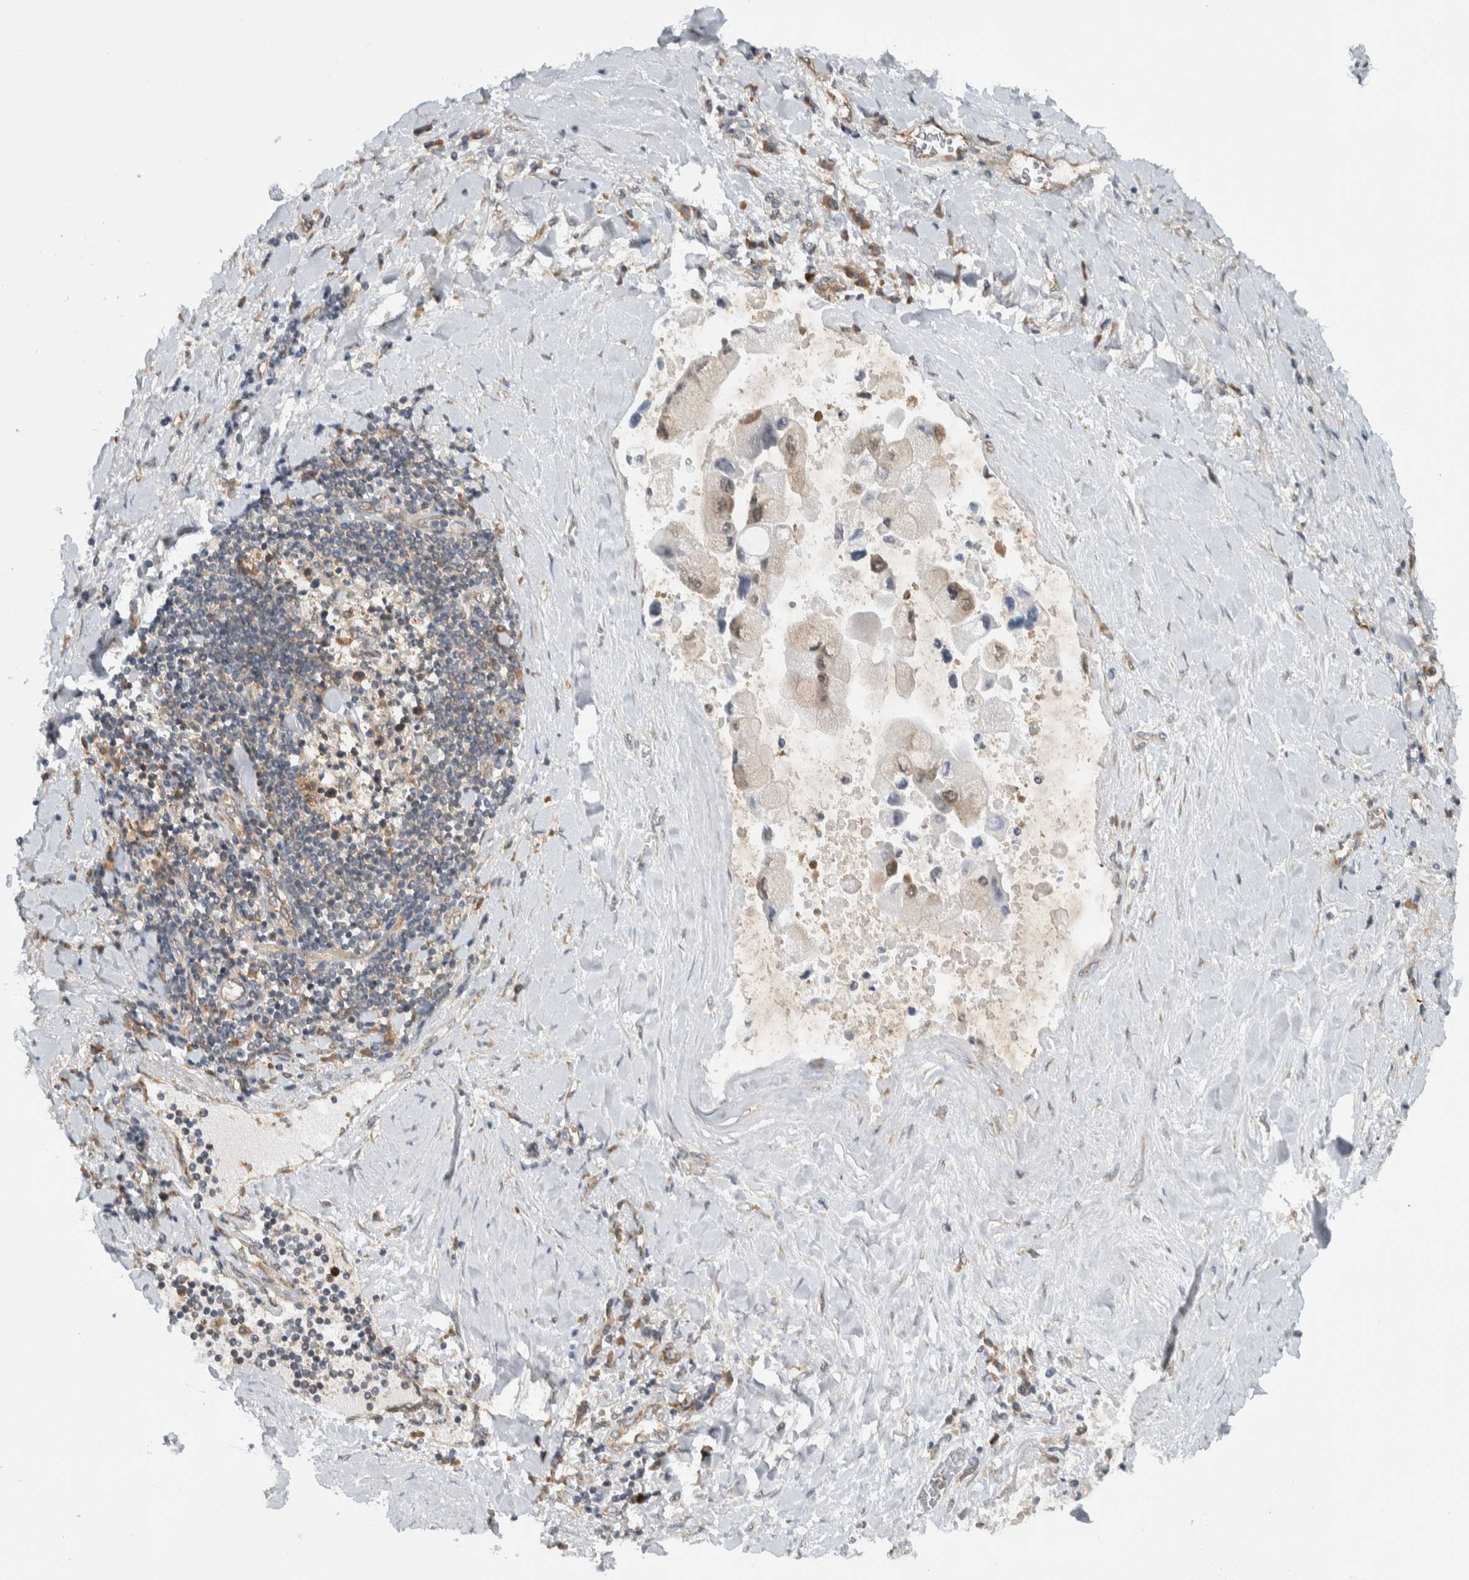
{"staining": {"intensity": "weak", "quantity": "<25%", "location": "cytoplasmic/membranous"}, "tissue": "liver cancer", "cell_type": "Tumor cells", "image_type": "cancer", "snomed": [{"axis": "morphology", "description": "Cholangiocarcinoma"}, {"axis": "topography", "description": "Liver"}], "caption": "The immunohistochemistry (IHC) photomicrograph has no significant positivity in tumor cells of liver cancer (cholangiocarcinoma) tissue. (DAB (3,3'-diaminobenzidine) IHC visualized using brightfield microscopy, high magnification).", "gene": "CCDC43", "patient": {"sex": "male", "age": 50}}